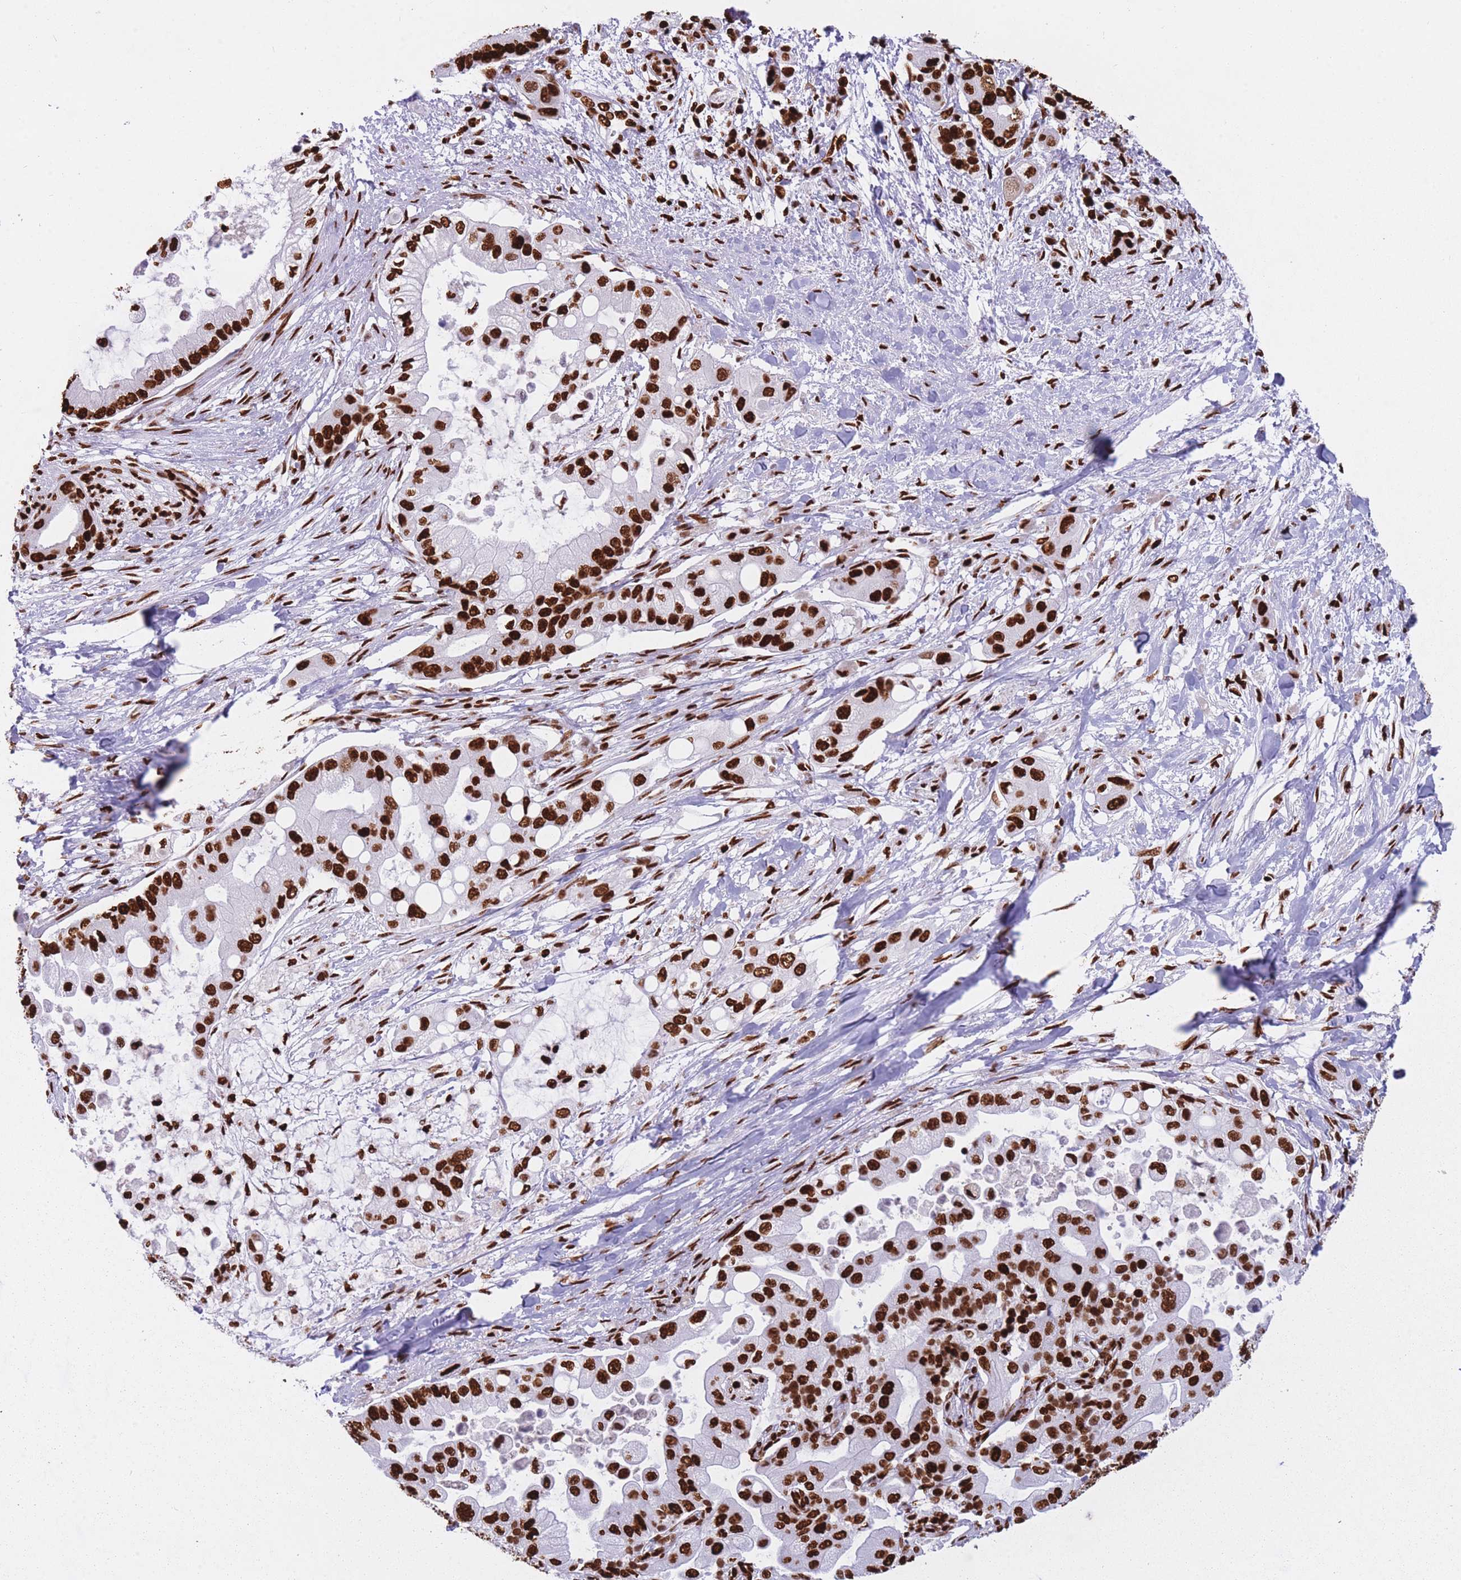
{"staining": {"intensity": "strong", "quantity": ">75%", "location": "nuclear"}, "tissue": "pancreatic cancer", "cell_type": "Tumor cells", "image_type": "cancer", "snomed": [{"axis": "morphology", "description": "Adenocarcinoma, NOS"}, {"axis": "topography", "description": "Pancreas"}], "caption": "A micrograph showing strong nuclear staining in approximately >75% of tumor cells in pancreatic cancer (adenocarcinoma), as visualized by brown immunohistochemical staining.", "gene": "HNRNPUL1", "patient": {"sex": "male", "age": 57}}